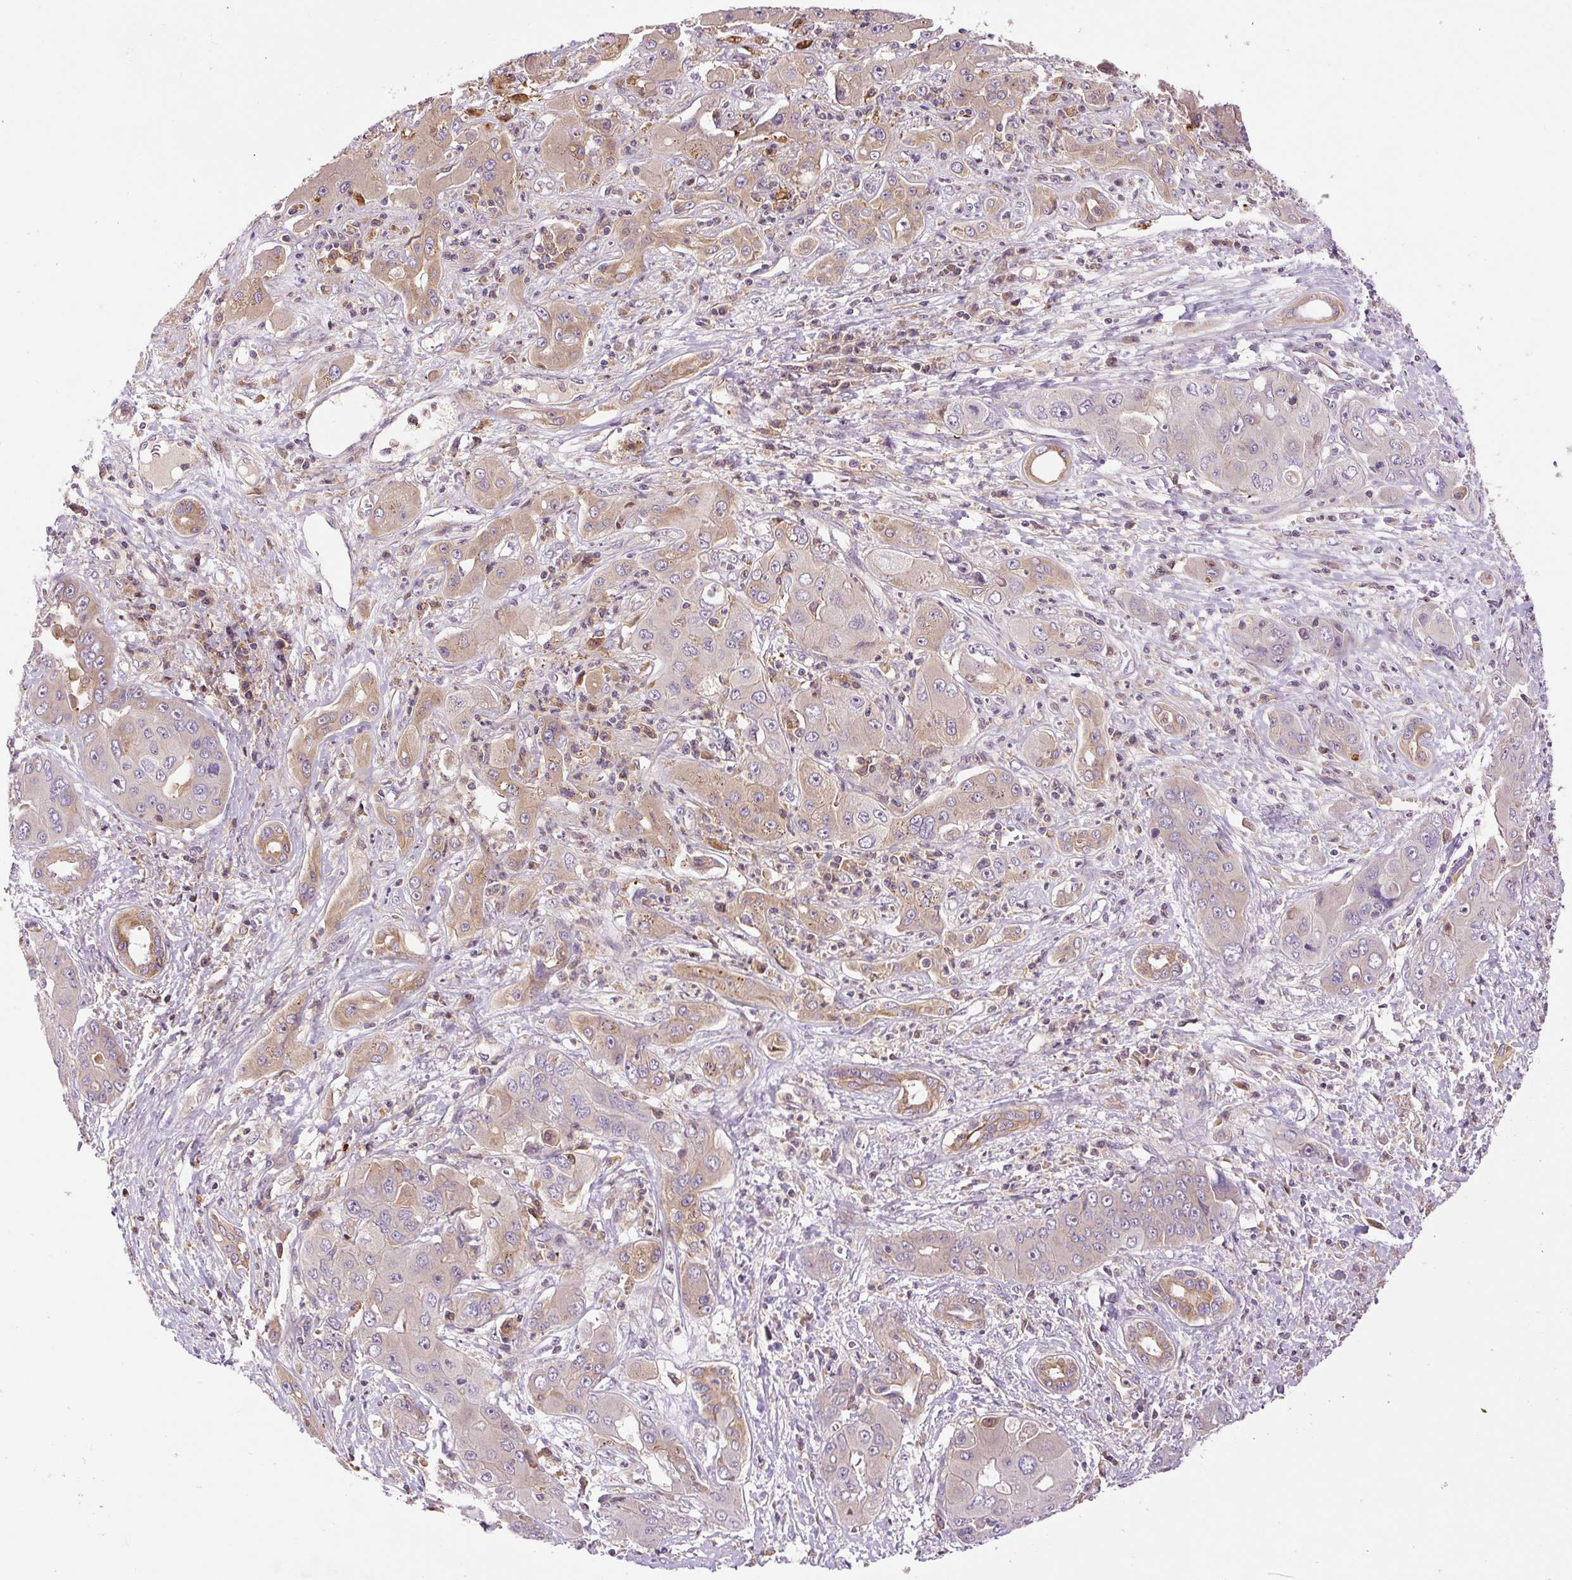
{"staining": {"intensity": "negative", "quantity": "none", "location": "none"}, "tissue": "liver cancer", "cell_type": "Tumor cells", "image_type": "cancer", "snomed": [{"axis": "morphology", "description": "Cholangiocarcinoma"}, {"axis": "topography", "description": "Liver"}], "caption": "Immunohistochemical staining of human liver cholangiocarcinoma reveals no significant positivity in tumor cells. (DAB immunohistochemistry (IHC) with hematoxylin counter stain).", "gene": "CCDC28A", "patient": {"sex": "male", "age": 67}}